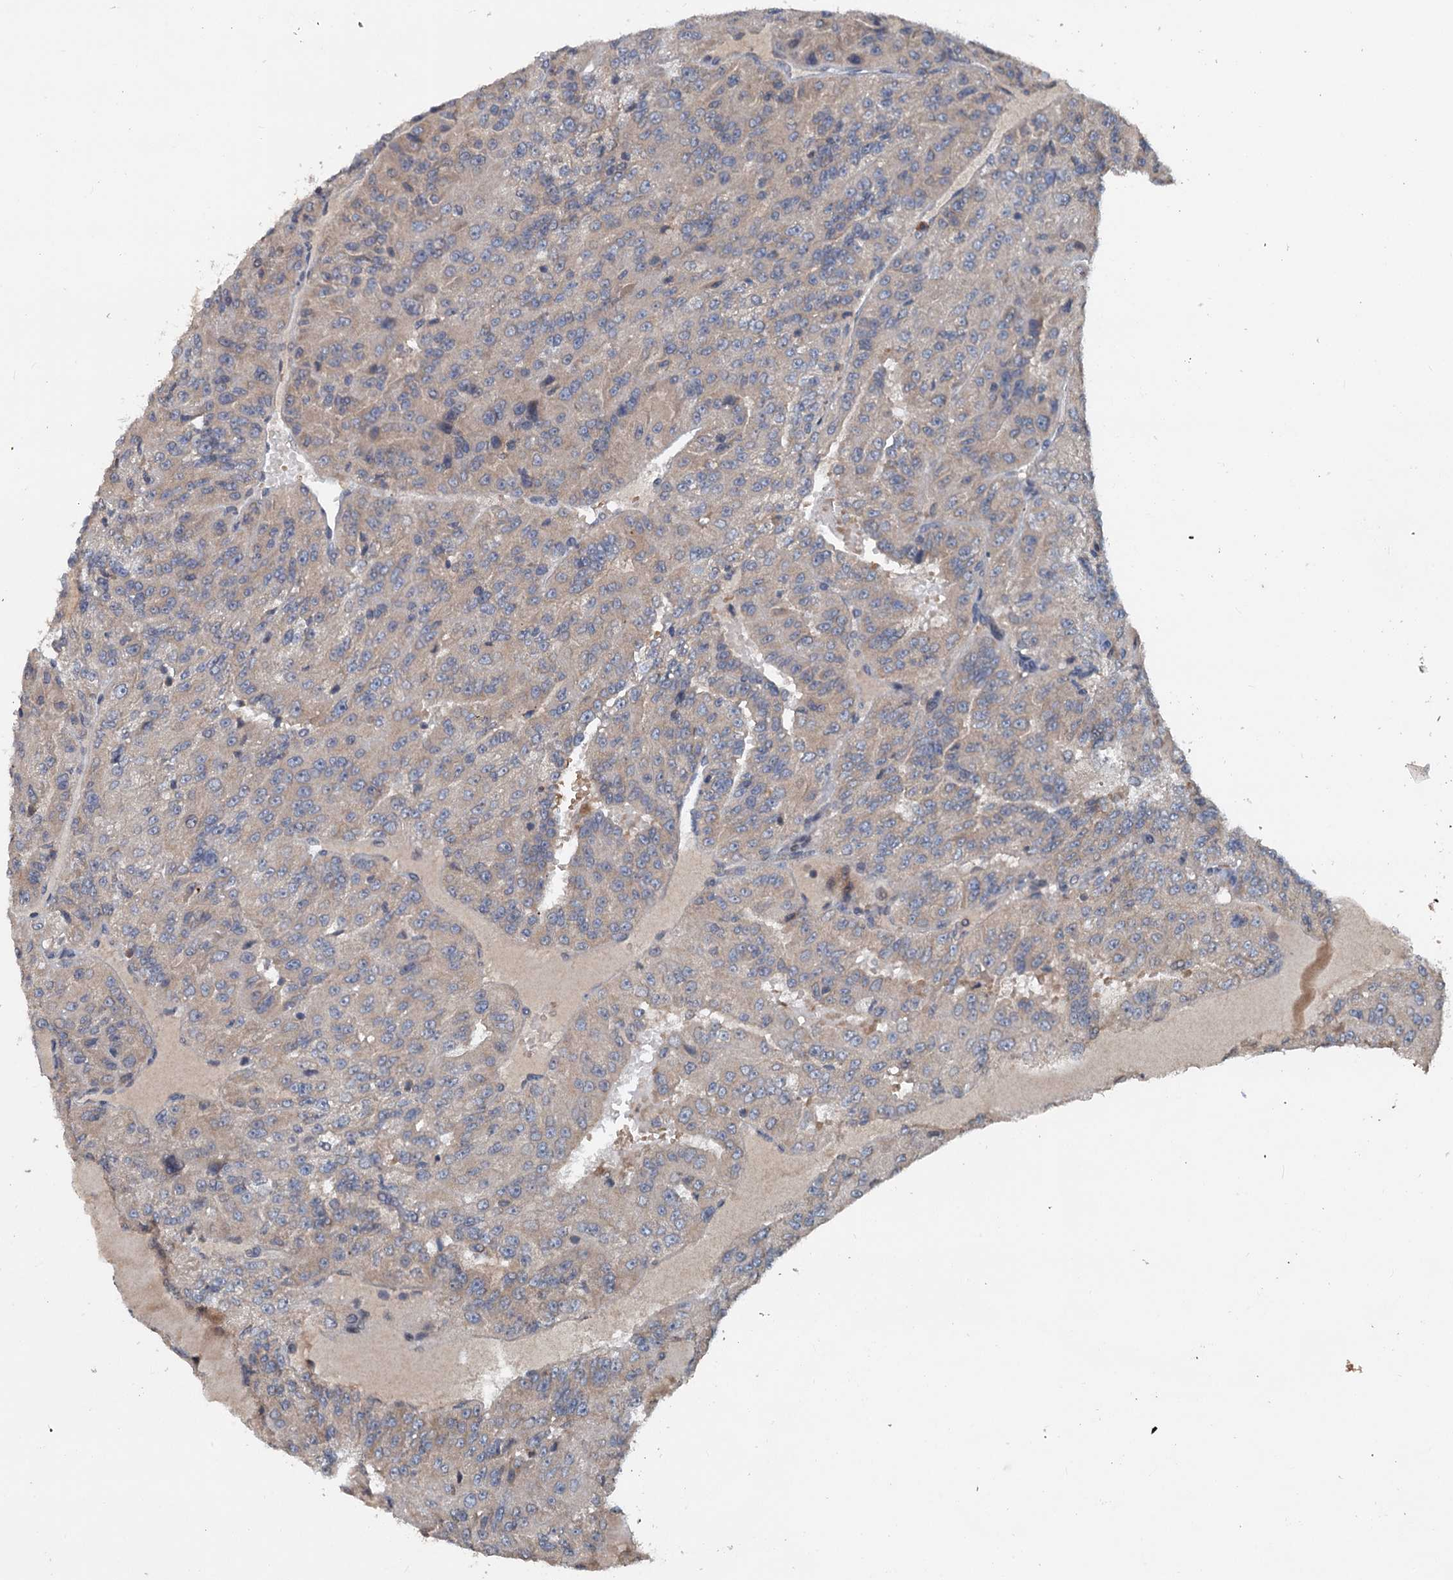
{"staining": {"intensity": "weak", "quantity": "25%-75%", "location": "cytoplasmic/membranous"}, "tissue": "renal cancer", "cell_type": "Tumor cells", "image_type": "cancer", "snomed": [{"axis": "morphology", "description": "Adenocarcinoma, NOS"}, {"axis": "topography", "description": "Kidney"}], "caption": "Immunohistochemical staining of human renal adenocarcinoma displays weak cytoplasmic/membranous protein staining in approximately 25%-75% of tumor cells.", "gene": "N4BP2L2", "patient": {"sex": "female", "age": 63}}